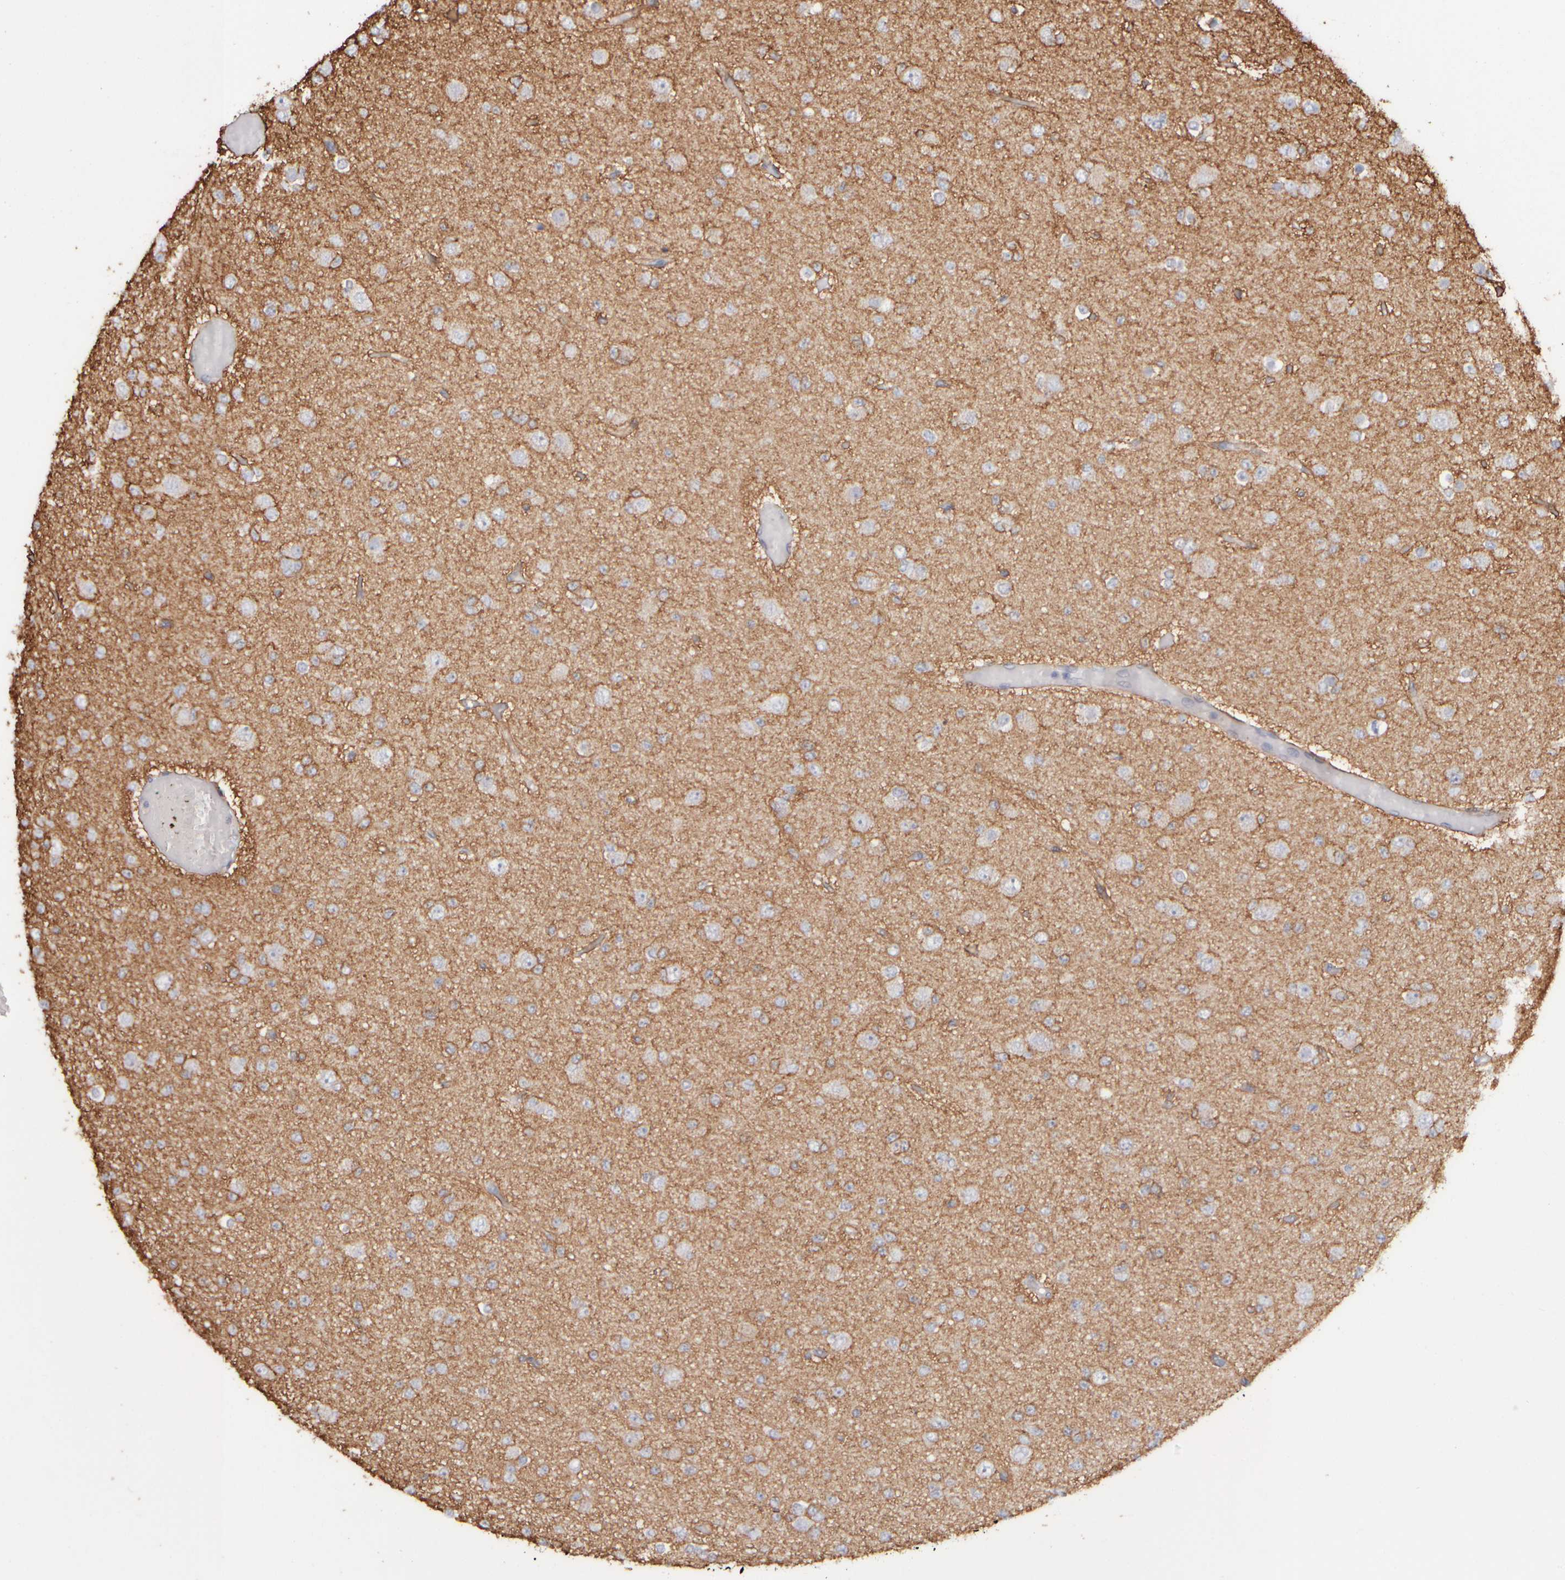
{"staining": {"intensity": "weak", "quantity": "<25%", "location": "cytoplasmic/membranous"}, "tissue": "glioma", "cell_type": "Tumor cells", "image_type": "cancer", "snomed": [{"axis": "morphology", "description": "Glioma, malignant, Low grade"}, {"axis": "topography", "description": "Brain"}], "caption": "IHC histopathology image of neoplastic tissue: human malignant glioma (low-grade) stained with DAB reveals no significant protein positivity in tumor cells. Brightfield microscopy of immunohistochemistry (IHC) stained with DAB (brown) and hematoxylin (blue), captured at high magnification.", "gene": "GOPC", "patient": {"sex": "female", "age": 22}}